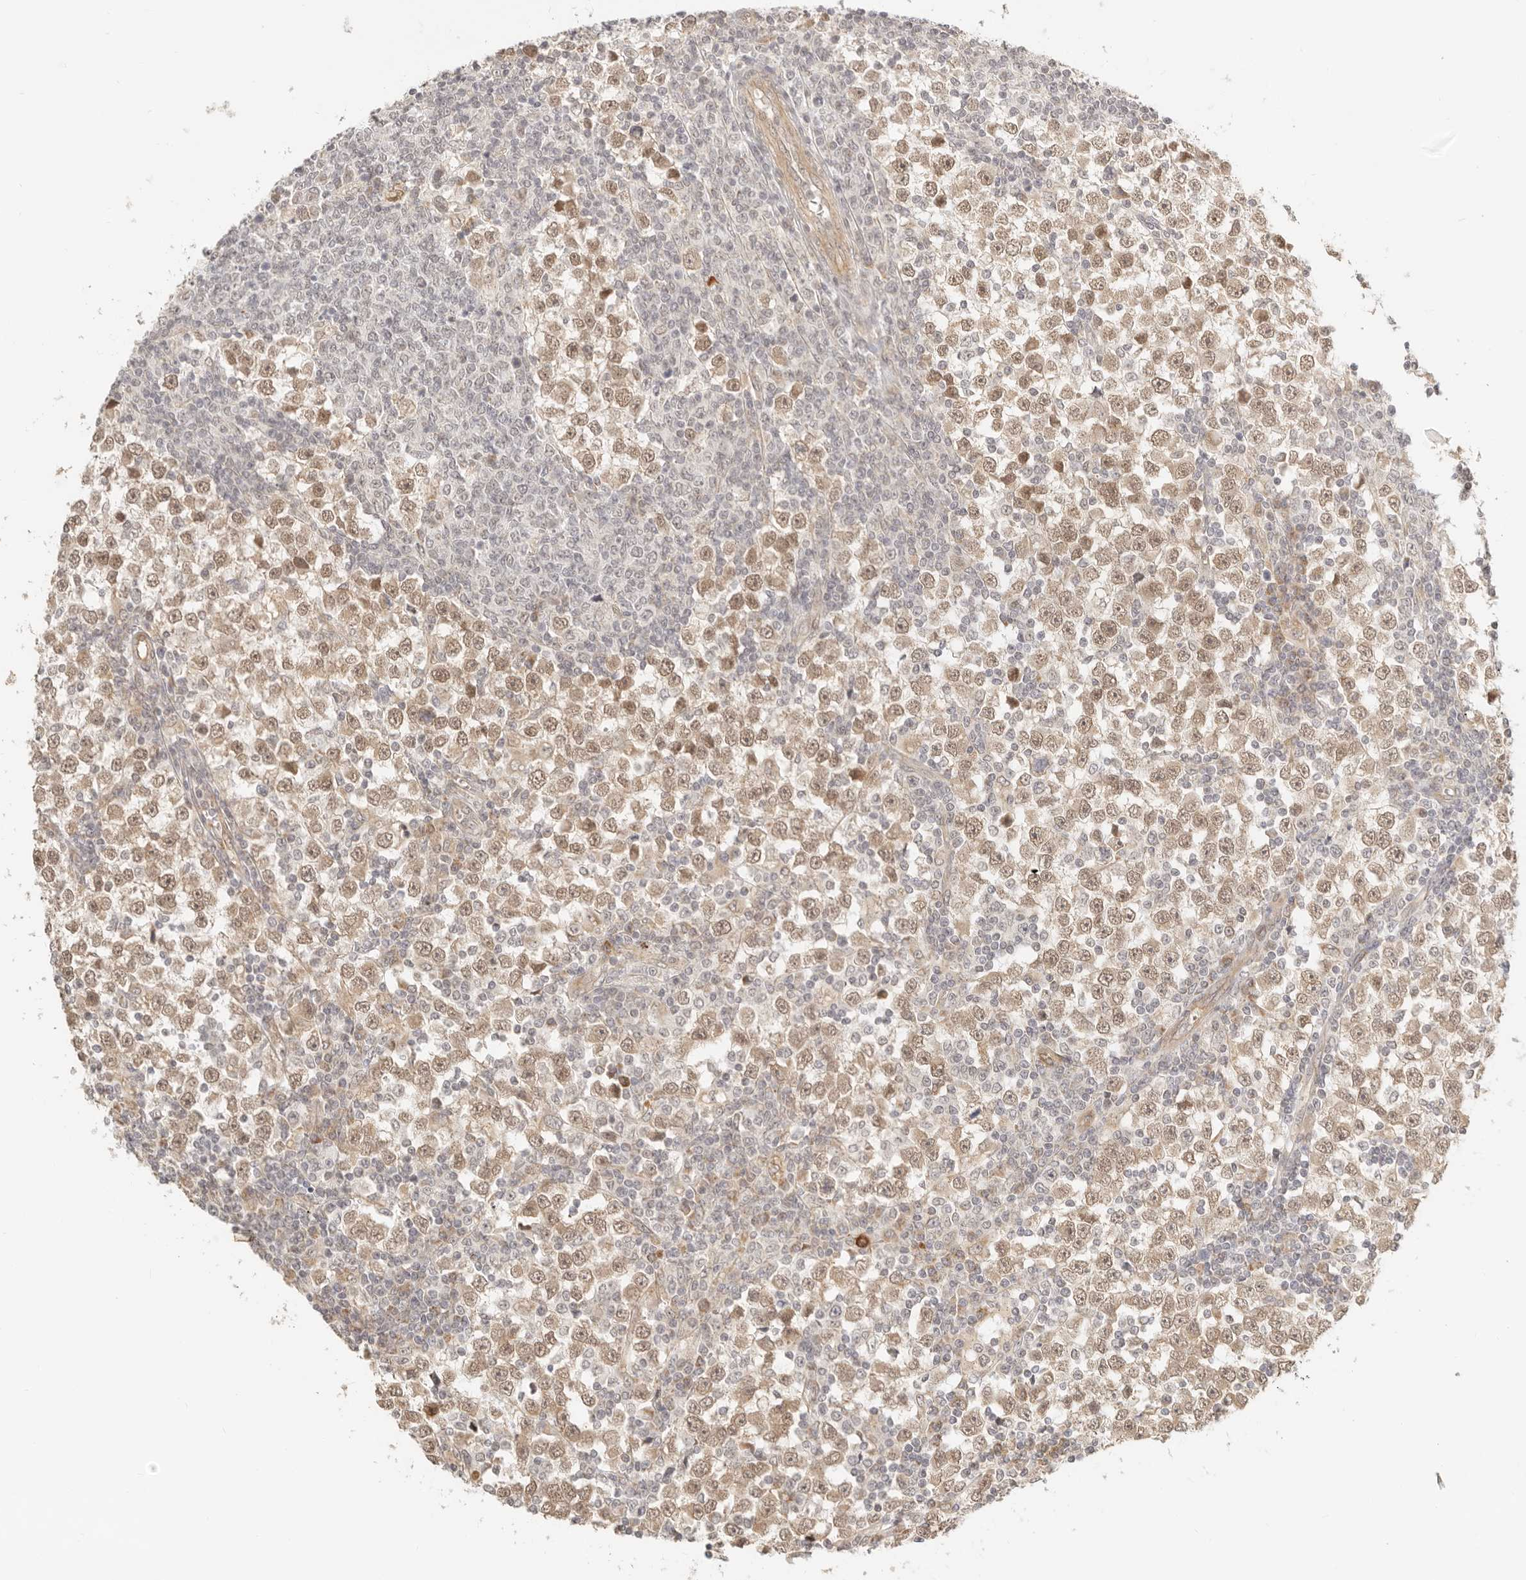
{"staining": {"intensity": "moderate", "quantity": "25%-75%", "location": "nuclear"}, "tissue": "testis cancer", "cell_type": "Tumor cells", "image_type": "cancer", "snomed": [{"axis": "morphology", "description": "Seminoma, NOS"}, {"axis": "topography", "description": "Testis"}], "caption": "Brown immunohistochemical staining in human testis cancer (seminoma) exhibits moderate nuclear staining in approximately 25%-75% of tumor cells. Using DAB (brown) and hematoxylin (blue) stains, captured at high magnification using brightfield microscopy.", "gene": "BAALC", "patient": {"sex": "male", "age": 65}}